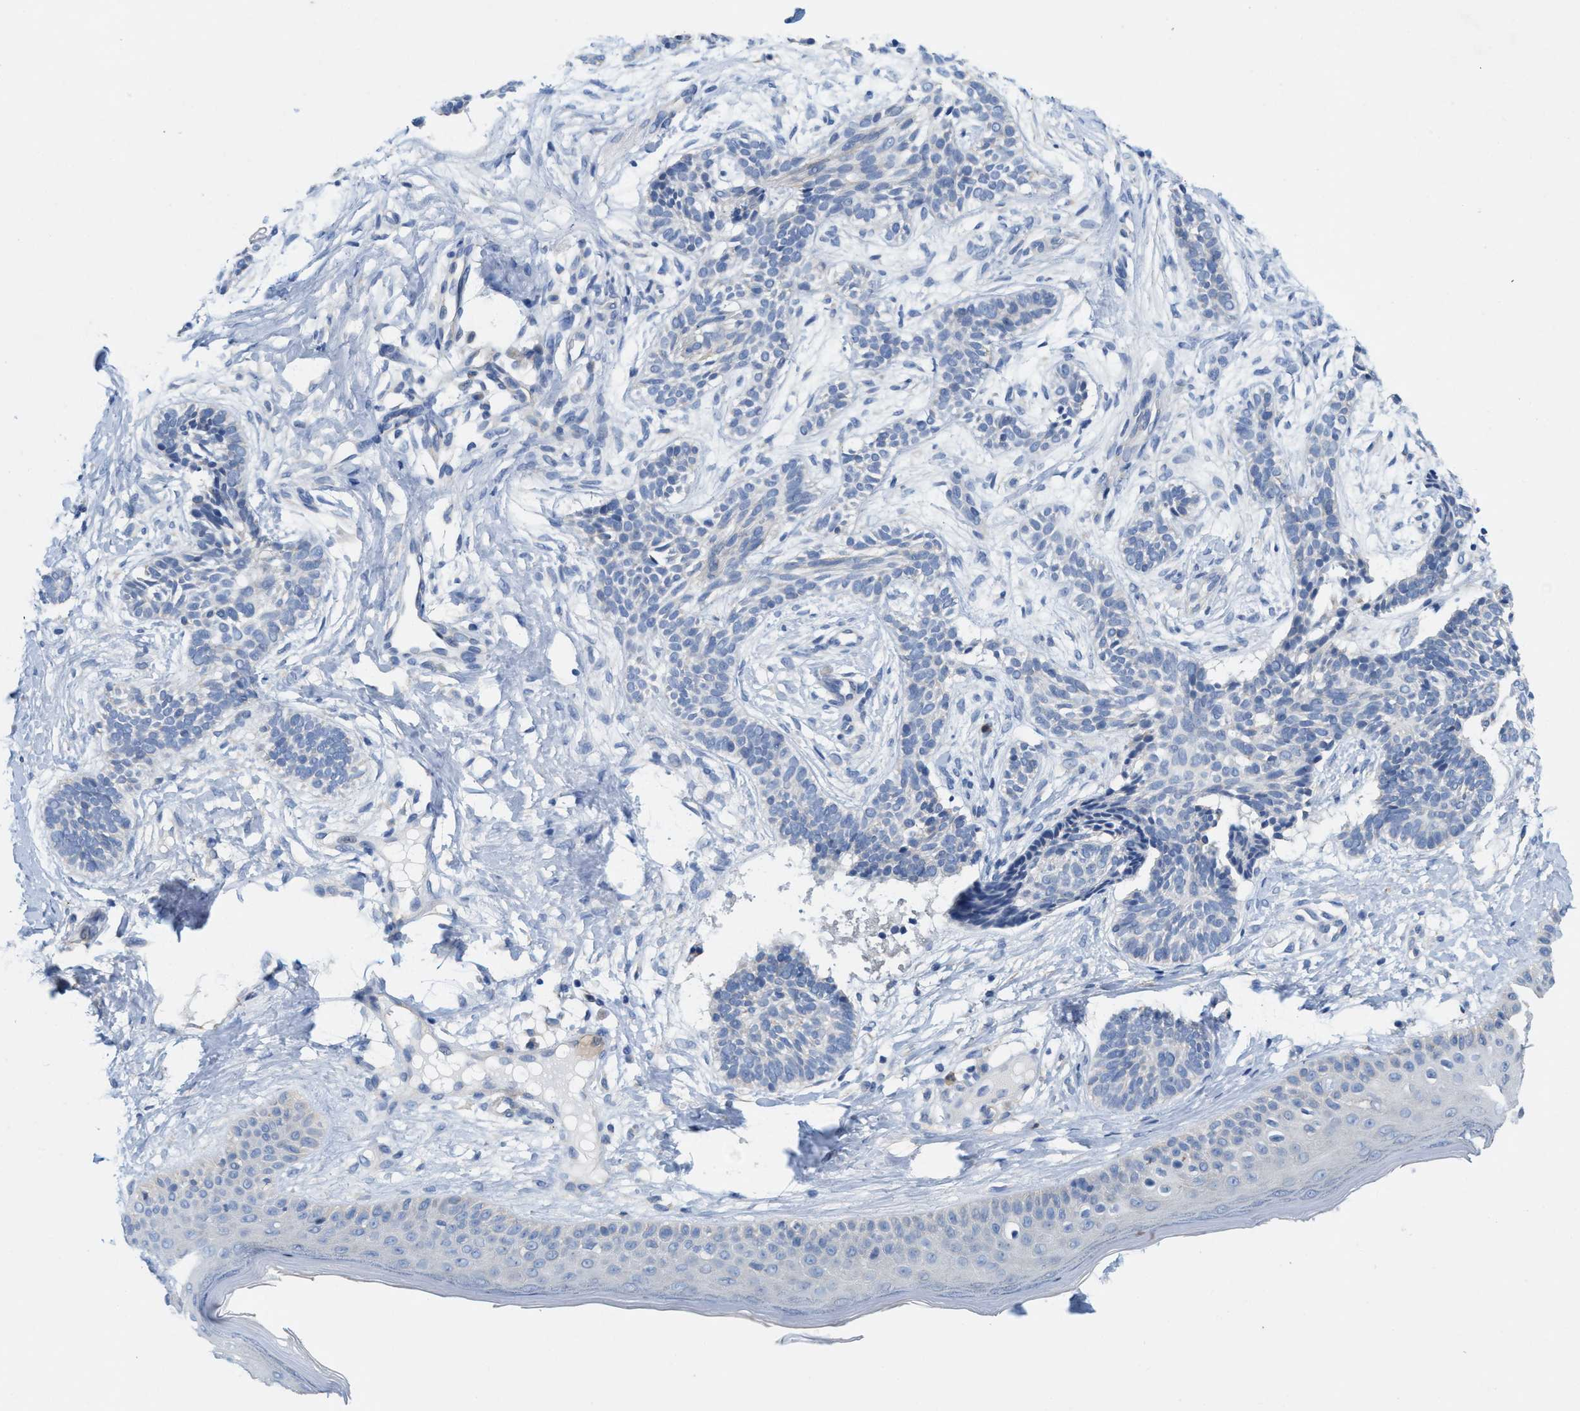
{"staining": {"intensity": "negative", "quantity": "none", "location": "none"}, "tissue": "skin cancer", "cell_type": "Tumor cells", "image_type": "cancer", "snomed": [{"axis": "morphology", "description": "Normal tissue, NOS"}, {"axis": "morphology", "description": "Basal cell carcinoma"}, {"axis": "topography", "description": "Skin"}], "caption": "Immunohistochemistry image of neoplastic tissue: human skin cancer (basal cell carcinoma) stained with DAB (3,3'-diaminobenzidine) shows no significant protein expression in tumor cells.", "gene": "CPA2", "patient": {"sex": "male", "age": 63}}